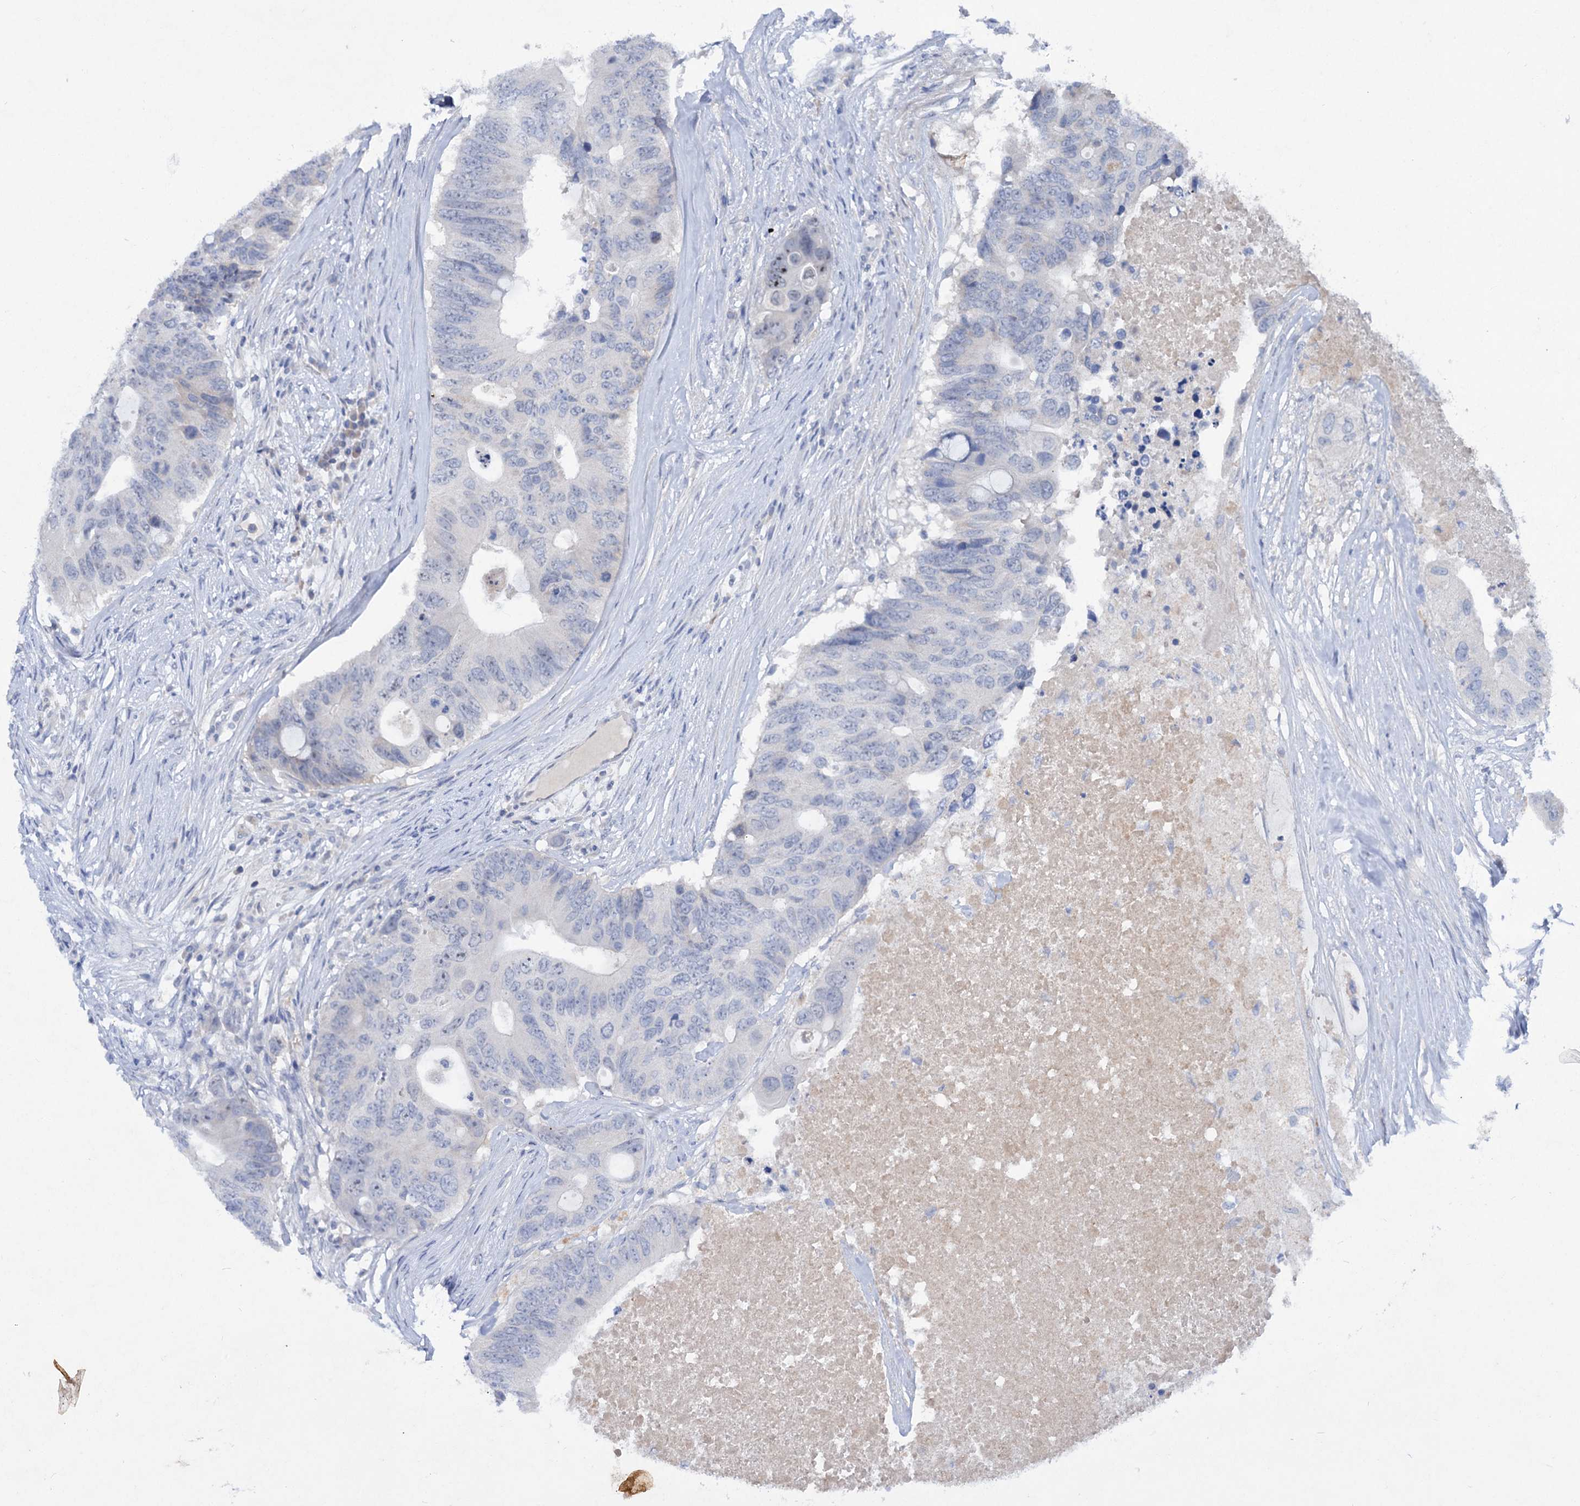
{"staining": {"intensity": "negative", "quantity": "none", "location": "none"}, "tissue": "colorectal cancer", "cell_type": "Tumor cells", "image_type": "cancer", "snomed": [{"axis": "morphology", "description": "Adenocarcinoma, NOS"}, {"axis": "topography", "description": "Colon"}], "caption": "The photomicrograph displays no significant expression in tumor cells of adenocarcinoma (colorectal).", "gene": "ATP4A", "patient": {"sex": "male", "age": 71}}